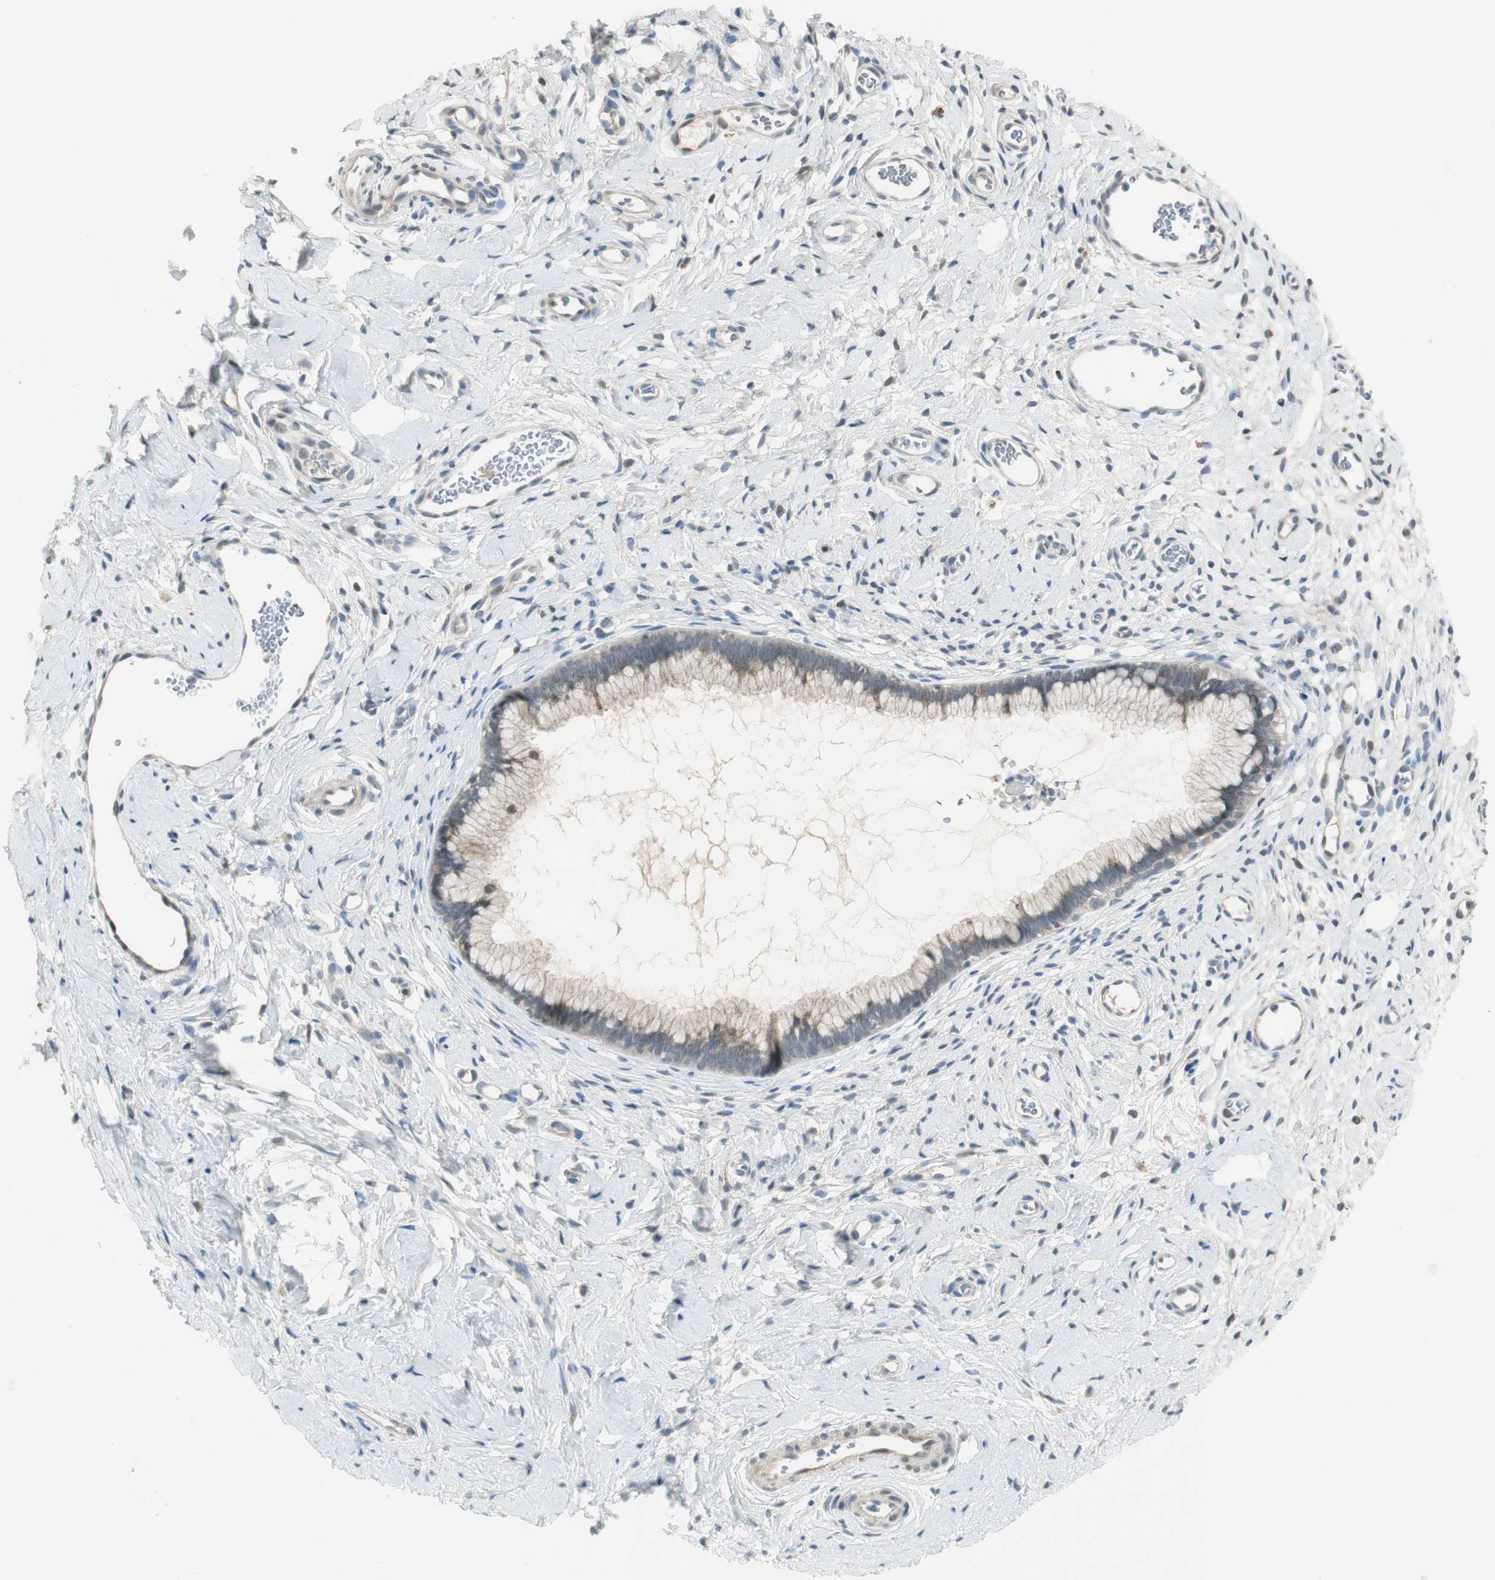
{"staining": {"intensity": "weak", "quantity": "<25%", "location": "cytoplasmic/membranous"}, "tissue": "cervix", "cell_type": "Glandular cells", "image_type": "normal", "snomed": [{"axis": "morphology", "description": "Normal tissue, NOS"}, {"axis": "topography", "description": "Cervix"}], "caption": "The immunohistochemistry (IHC) histopathology image has no significant positivity in glandular cells of cervix. (Stains: DAB (3,3'-diaminobenzidine) IHC with hematoxylin counter stain, Microscopy: brightfield microscopy at high magnification).", "gene": "PCDHB15", "patient": {"sex": "female", "age": 65}}